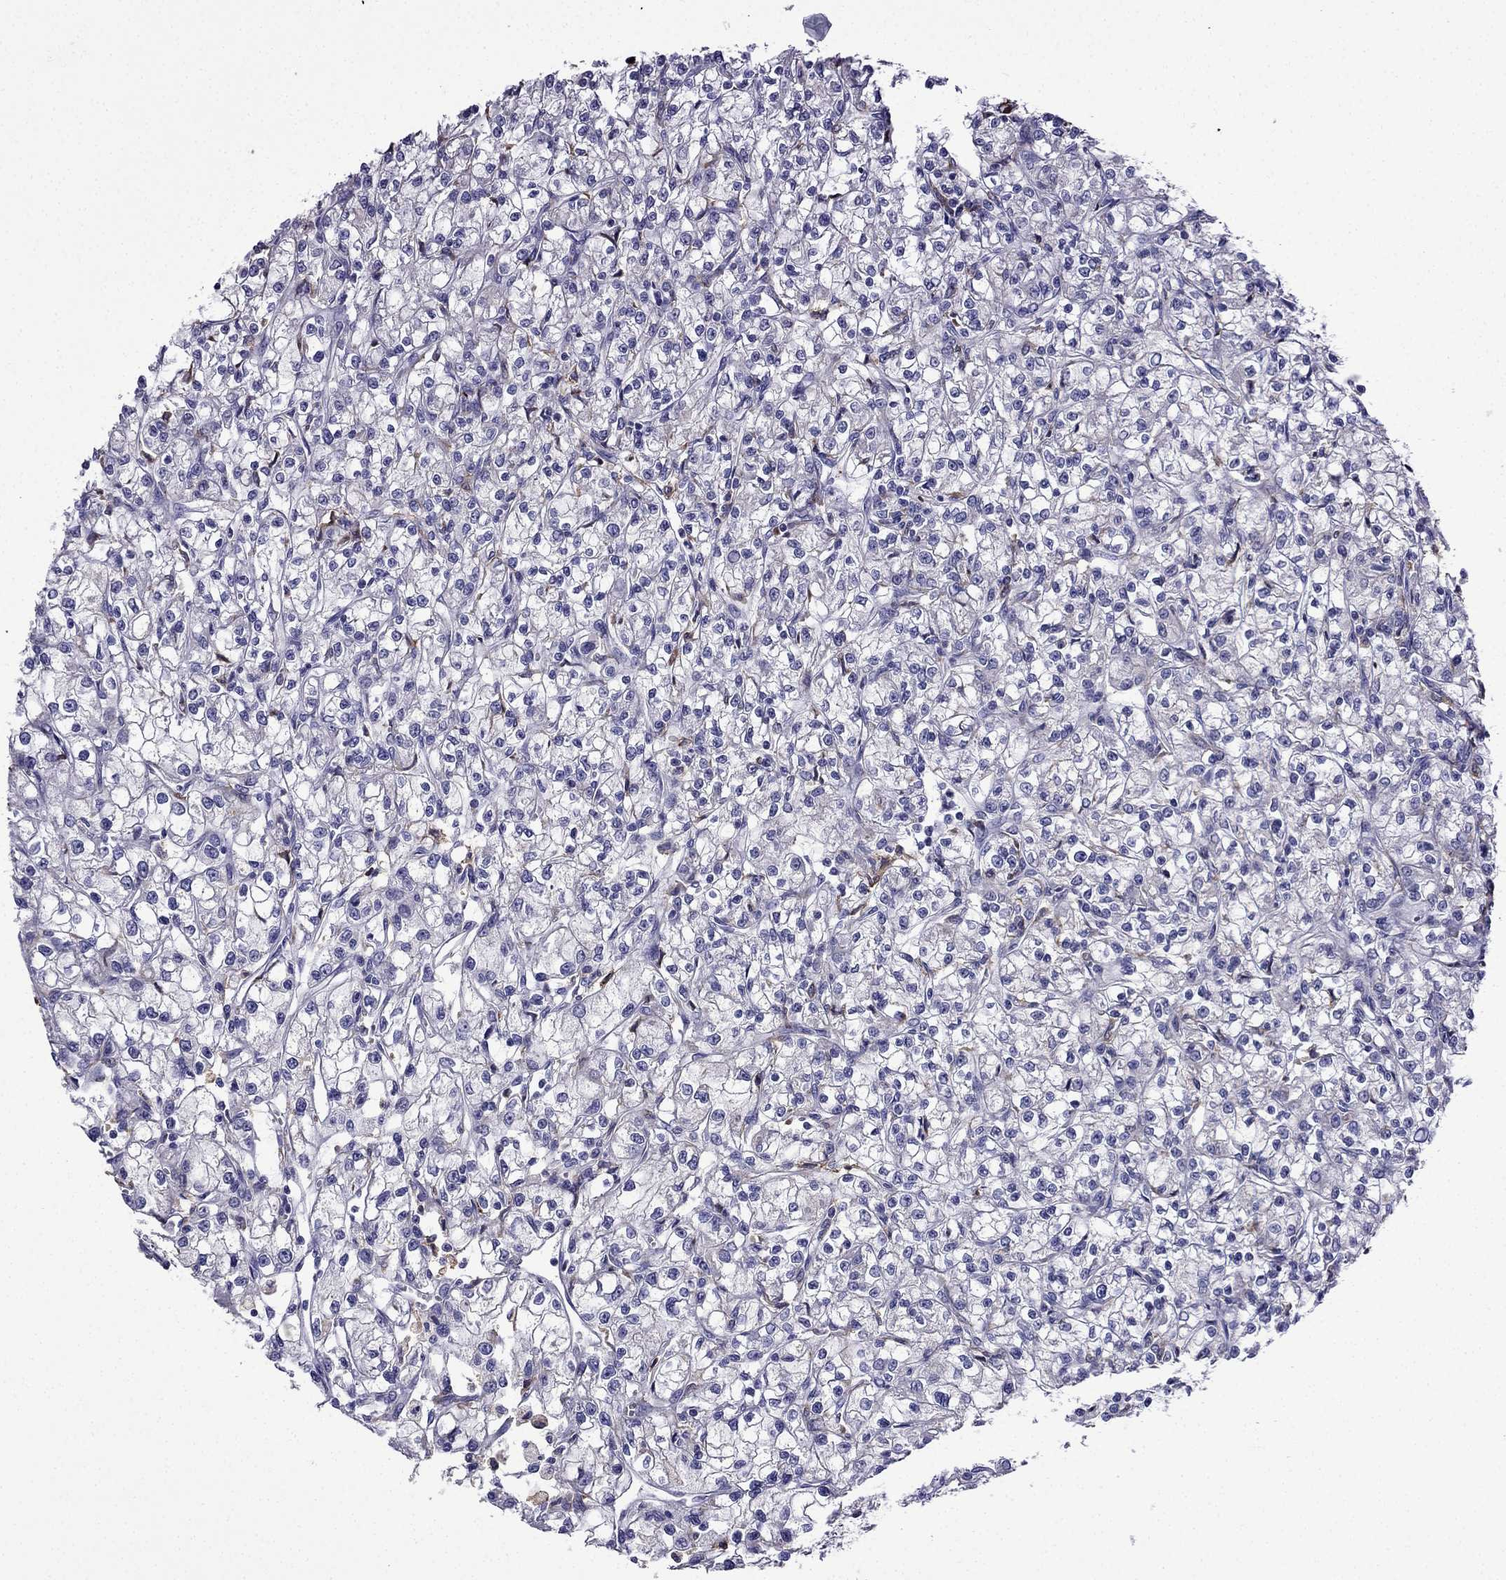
{"staining": {"intensity": "negative", "quantity": "none", "location": "none"}, "tissue": "renal cancer", "cell_type": "Tumor cells", "image_type": "cancer", "snomed": [{"axis": "morphology", "description": "Adenocarcinoma, NOS"}, {"axis": "topography", "description": "Kidney"}], "caption": "The histopathology image reveals no significant staining in tumor cells of renal cancer. The staining is performed using DAB (3,3'-diaminobenzidine) brown chromogen with nuclei counter-stained in using hematoxylin.", "gene": "TSSK4", "patient": {"sex": "female", "age": 59}}